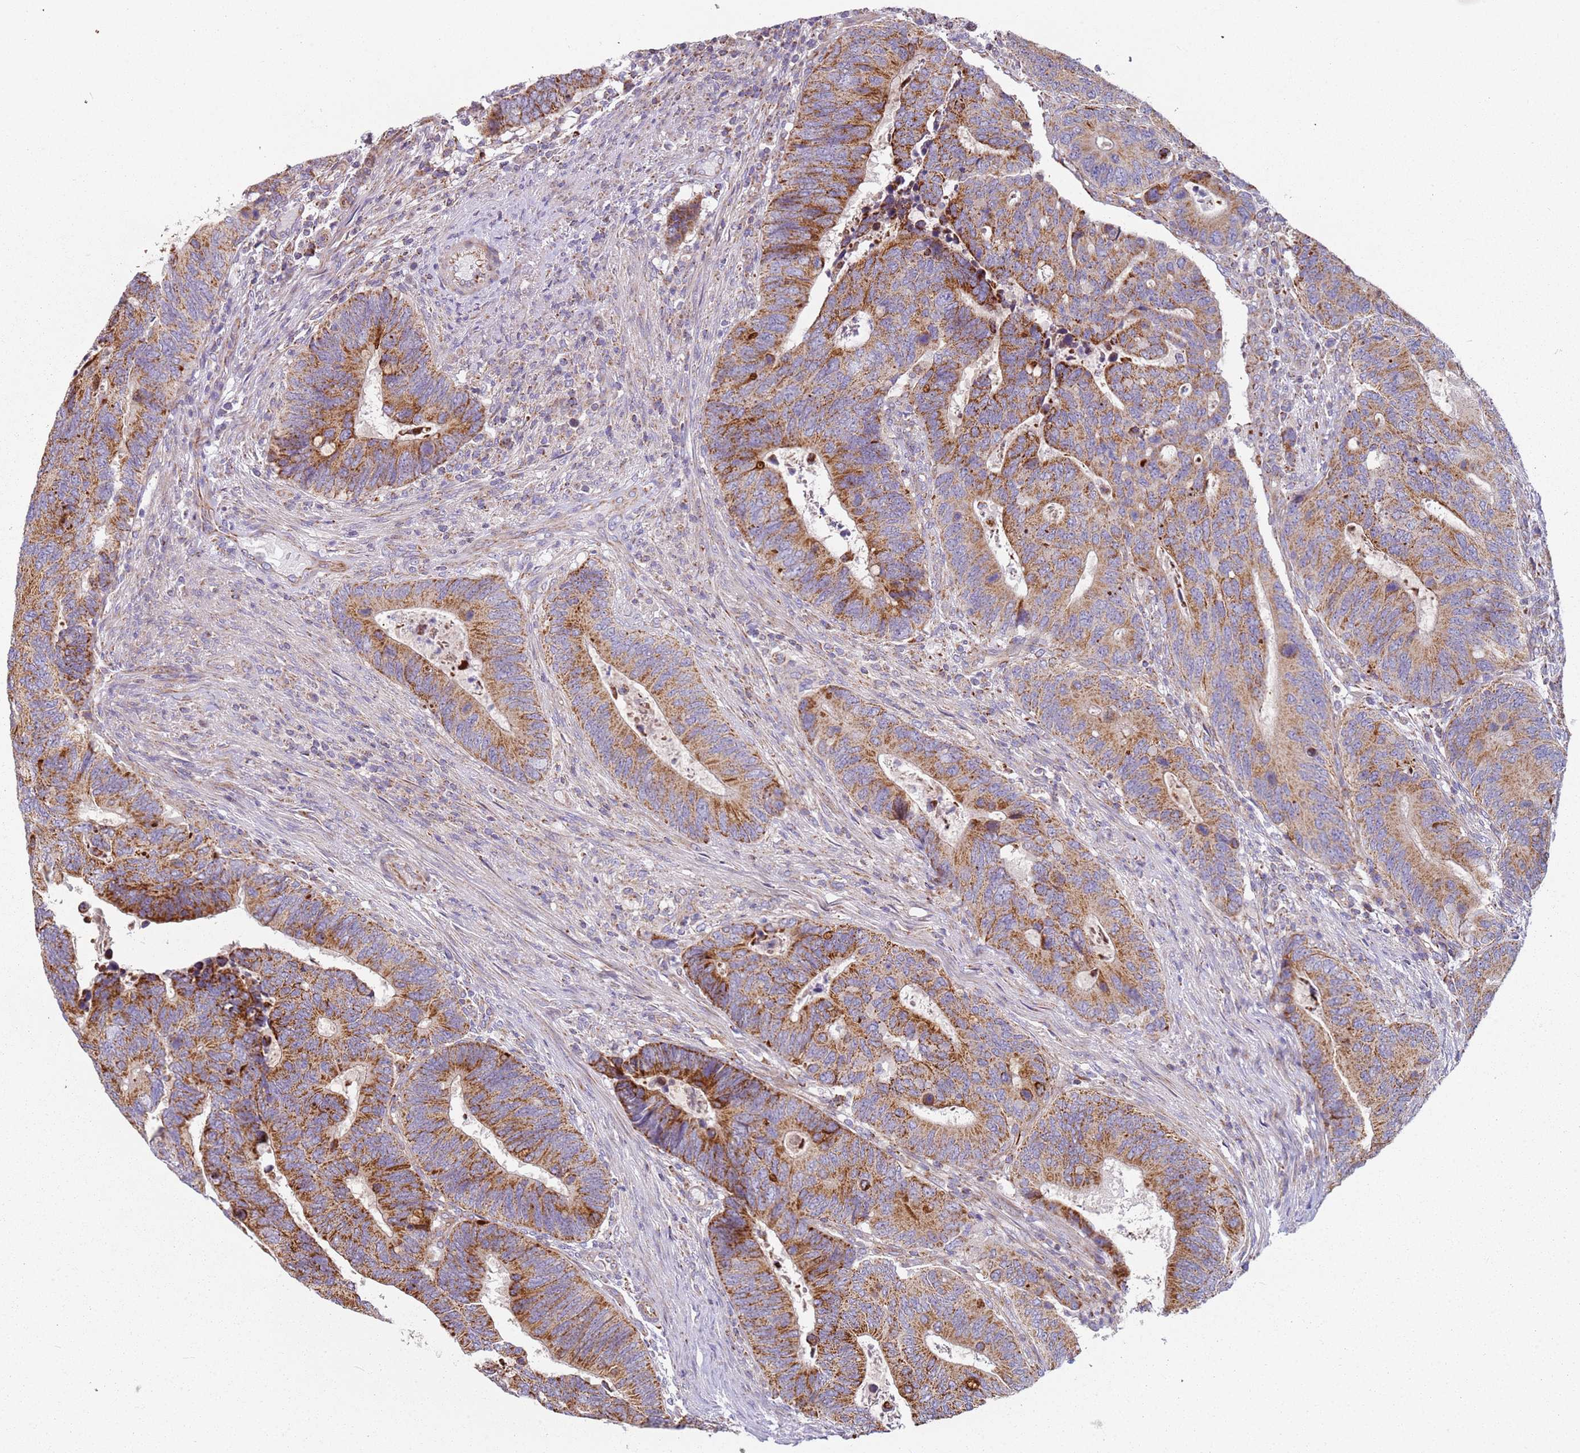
{"staining": {"intensity": "moderate", "quantity": ">75%", "location": "cytoplasmic/membranous"}, "tissue": "colorectal cancer", "cell_type": "Tumor cells", "image_type": "cancer", "snomed": [{"axis": "morphology", "description": "Adenocarcinoma, NOS"}, {"axis": "topography", "description": "Colon"}], "caption": "Adenocarcinoma (colorectal) stained with a brown dye shows moderate cytoplasmic/membranous positive positivity in approximately >75% of tumor cells.", "gene": "ALS2", "patient": {"sex": "male", "age": 87}}